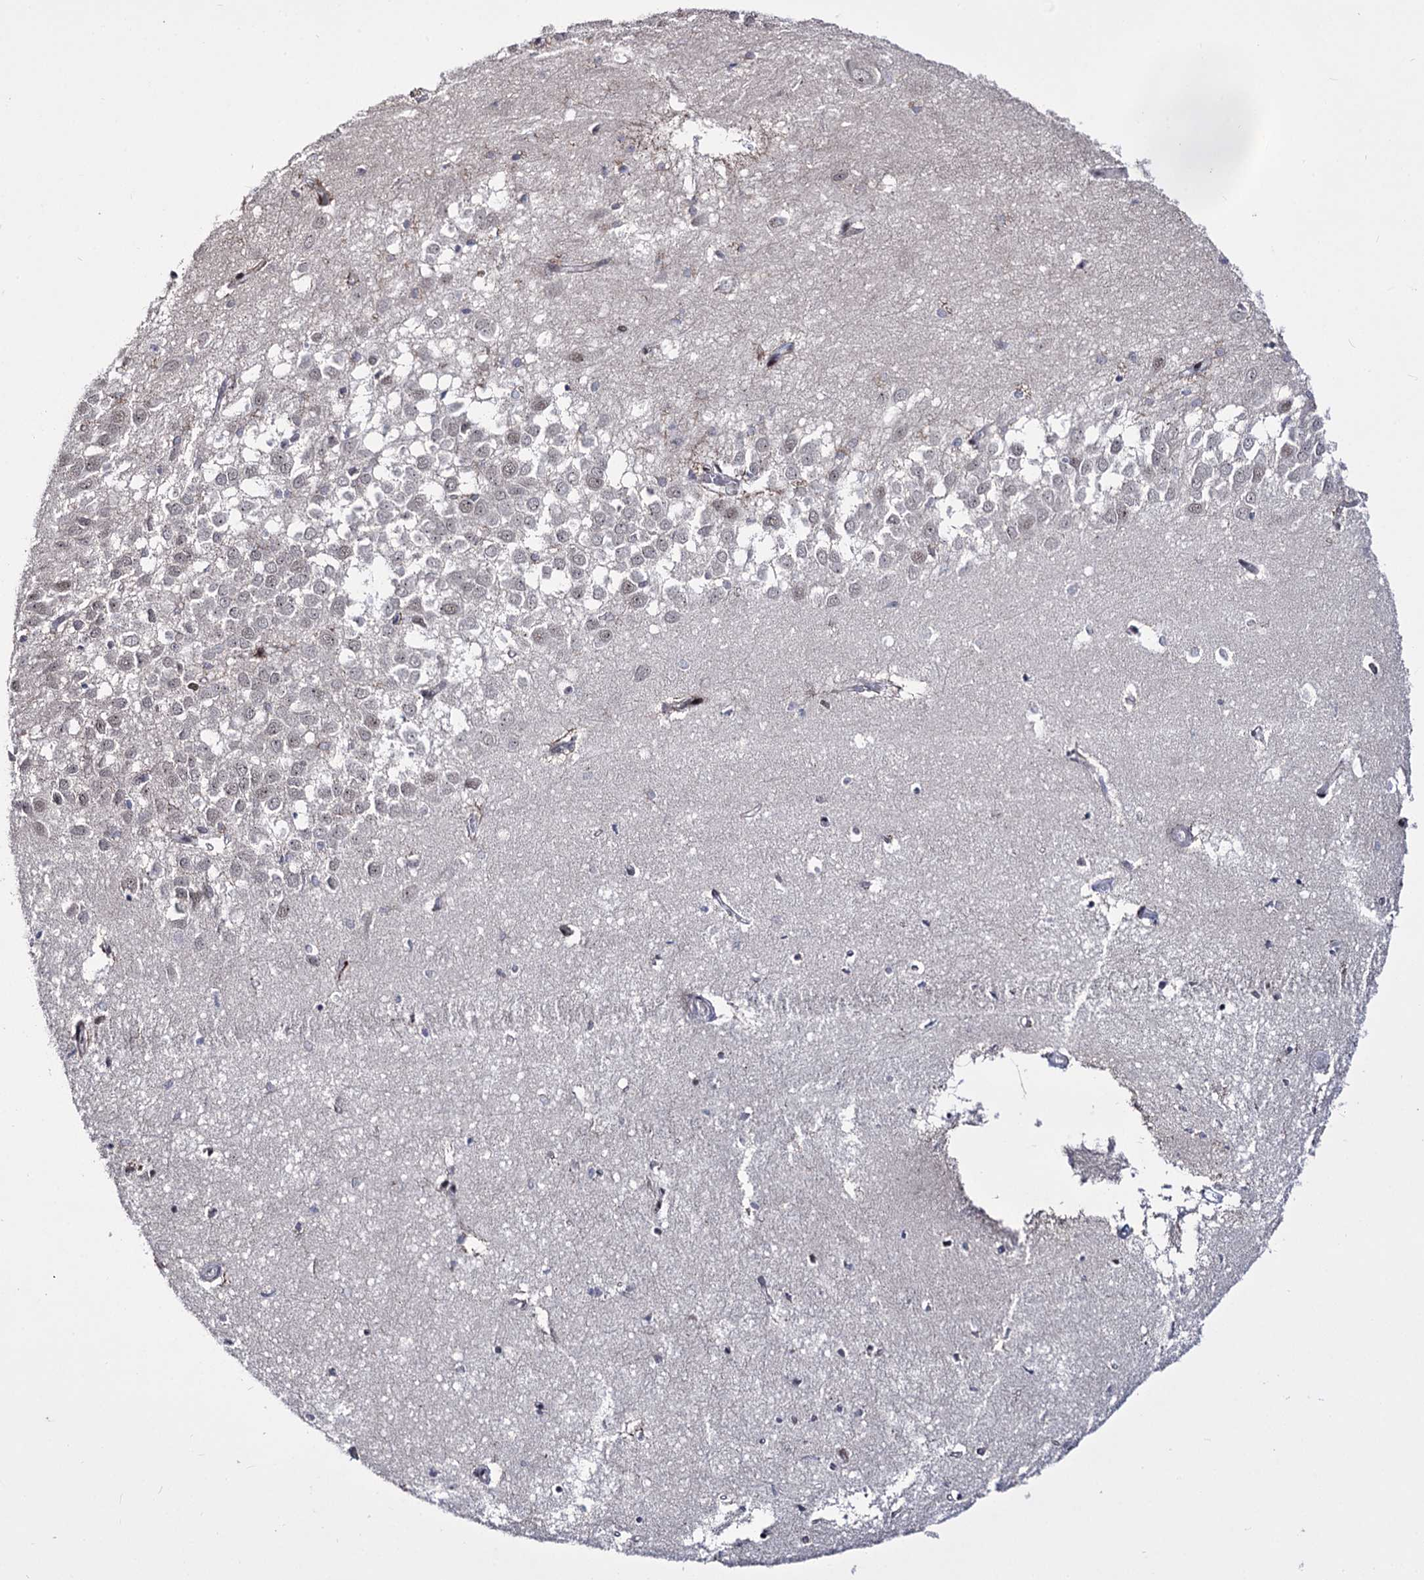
{"staining": {"intensity": "negative", "quantity": "none", "location": "none"}, "tissue": "hippocampus", "cell_type": "Glial cells", "image_type": "normal", "snomed": [{"axis": "morphology", "description": "Normal tissue, NOS"}, {"axis": "topography", "description": "Hippocampus"}], "caption": "Histopathology image shows no protein expression in glial cells of unremarkable hippocampus. (DAB (3,3'-diaminobenzidine) IHC with hematoxylin counter stain).", "gene": "STOX1", "patient": {"sex": "female", "age": 64}}